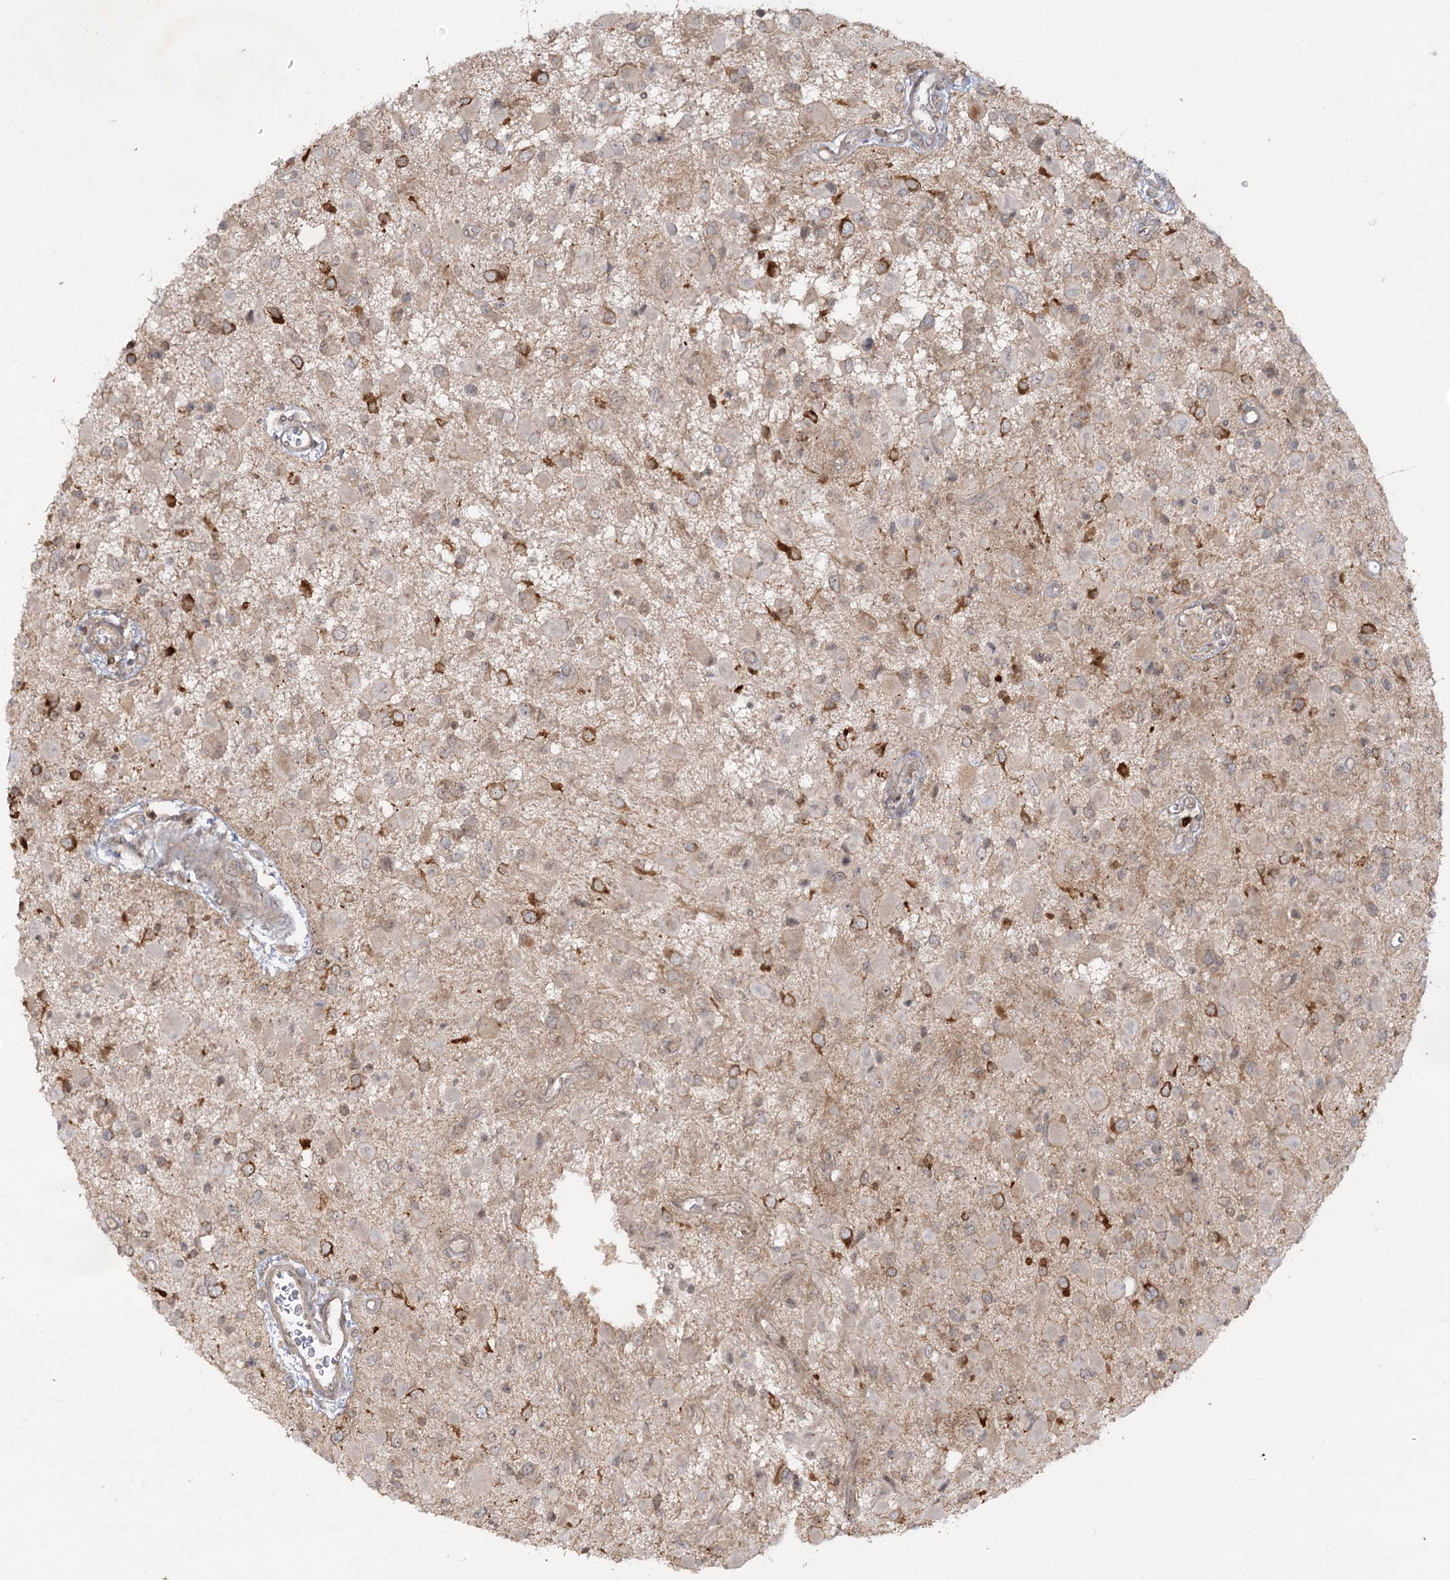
{"staining": {"intensity": "weak", "quantity": "<25%", "location": "cytoplasmic/membranous"}, "tissue": "glioma", "cell_type": "Tumor cells", "image_type": "cancer", "snomed": [{"axis": "morphology", "description": "Glioma, malignant, High grade"}, {"axis": "topography", "description": "Brain"}], "caption": "Glioma was stained to show a protein in brown. There is no significant staining in tumor cells.", "gene": "SYTL1", "patient": {"sex": "male", "age": 53}}